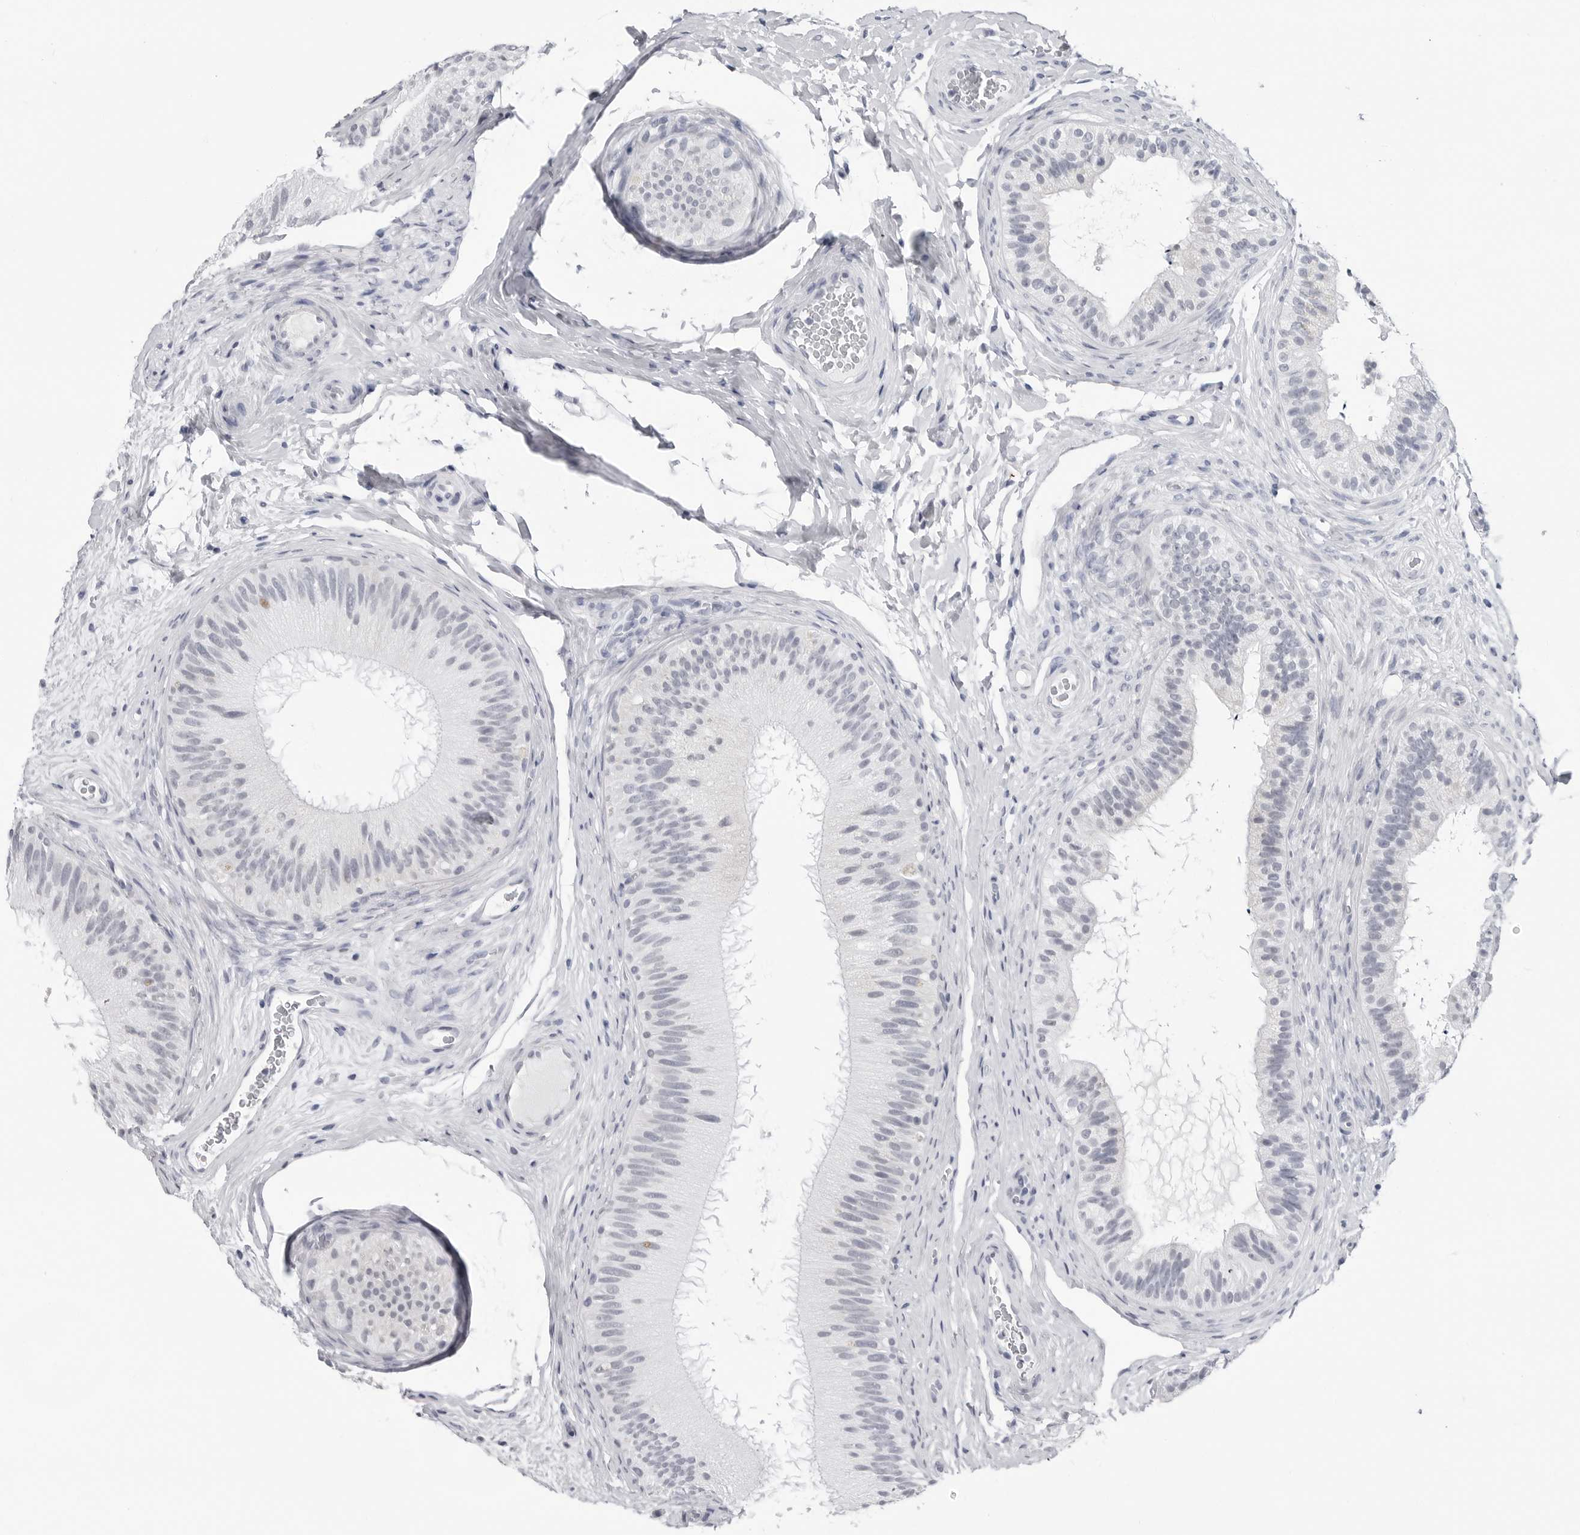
{"staining": {"intensity": "negative", "quantity": "none", "location": "none"}, "tissue": "epididymis", "cell_type": "Glandular cells", "image_type": "normal", "snomed": [{"axis": "morphology", "description": "Normal tissue, NOS"}, {"axis": "topography", "description": "Epididymis"}], "caption": "Protein analysis of benign epididymis reveals no significant staining in glandular cells. (DAB IHC, high magnification).", "gene": "PGA3", "patient": {"sex": "male", "age": 45}}